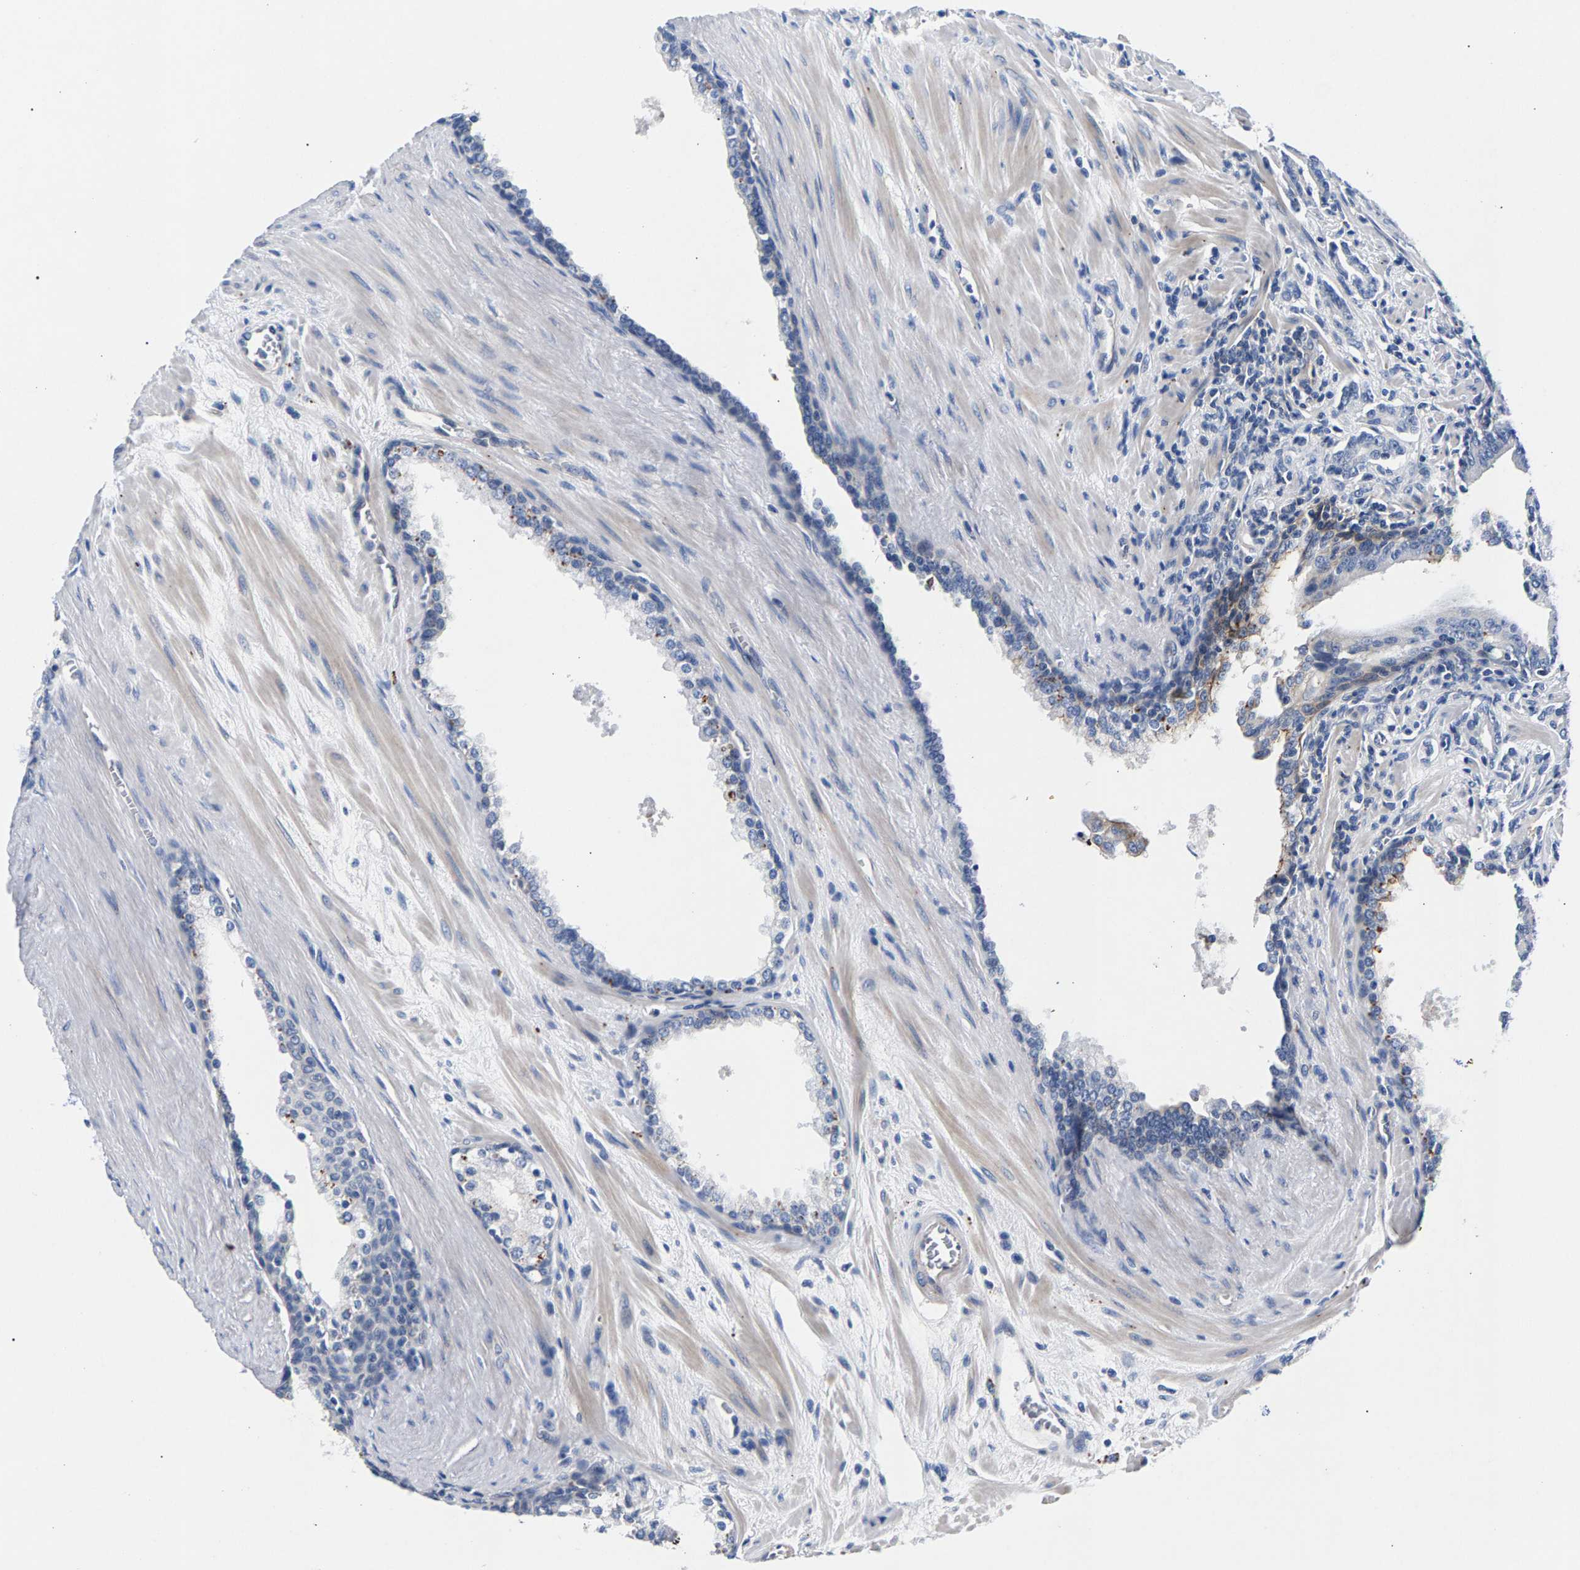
{"staining": {"intensity": "negative", "quantity": "none", "location": "none"}, "tissue": "prostate cancer", "cell_type": "Tumor cells", "image_type": "cancer", "snomed": [{"axis": "morphology", "description": "Adenocarcinoma, Low grade"}, {"axis": "topography", "description": "Prostate"}], "caption": "An IHC photomicrograph of prostate cancer (low-grade adenocarcinoma) is shown. There is no staining in tumor cells of prostate cancer (low-grade adenocarcinoma). The staining is performed using DAB brown chromogen with nuclei counter-stained in using hematoxylin.", "gene": "P2RY4", "patient": {"sex": "male", "age": 58}}